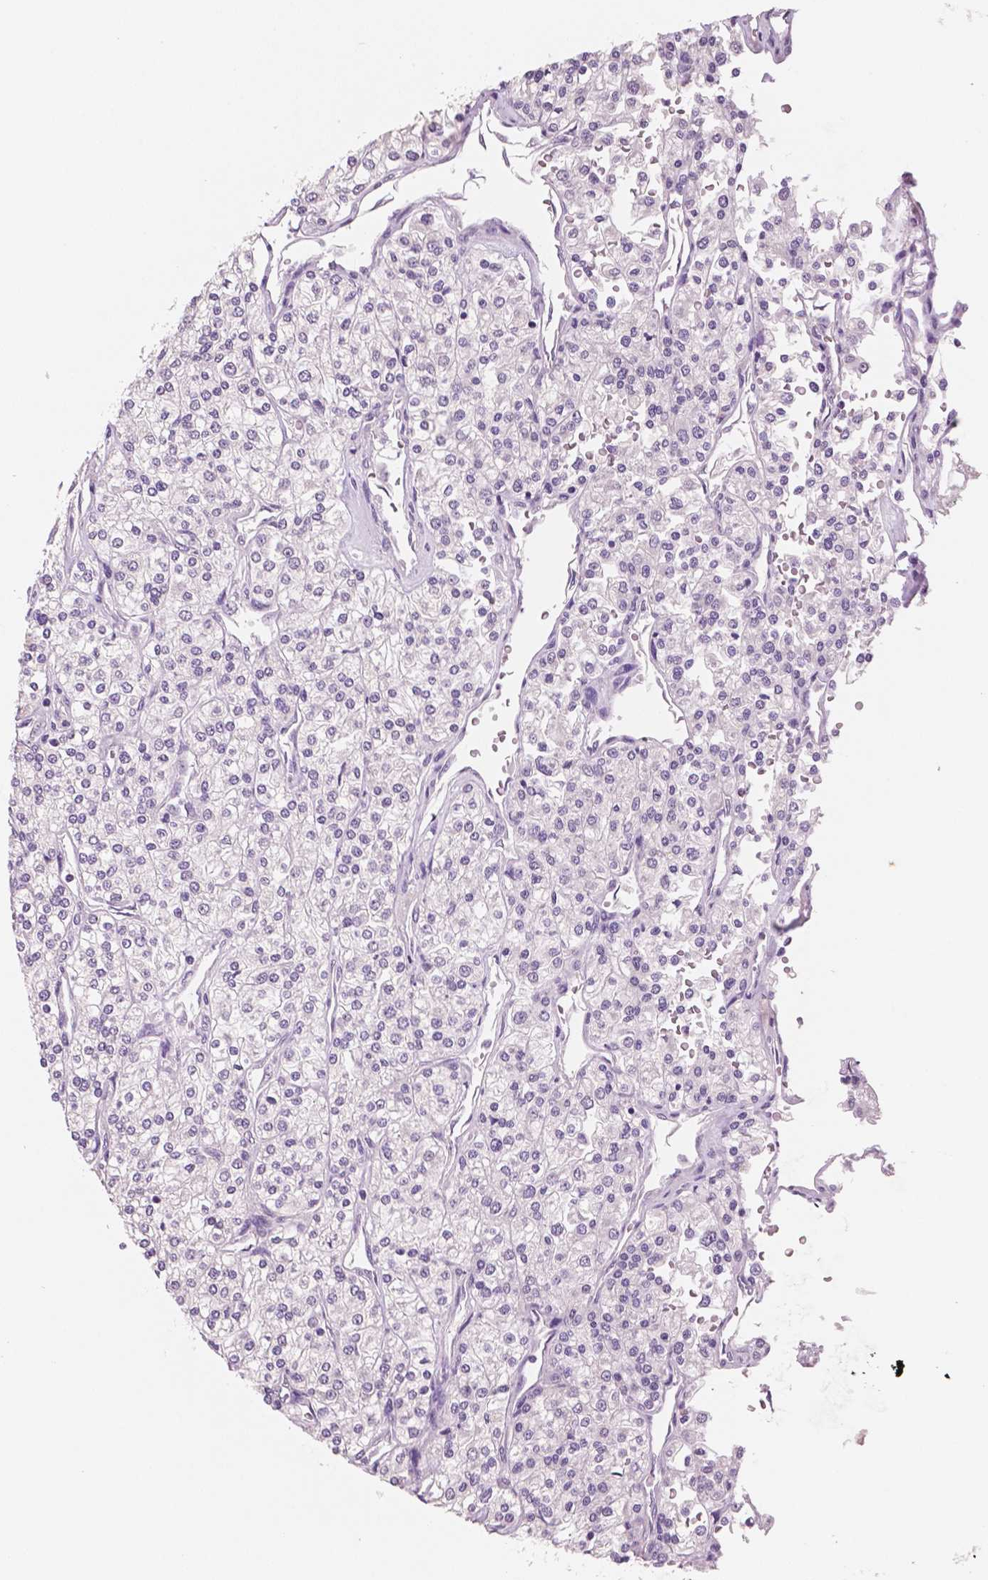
{"staining": {"intensity": "negative", "quantity": "none", "location": "none"}, "tissue": "renal cancer", "cell_type": "Tumor cells", "image_type": "cancer", "snomed": [{"axis": "morphology", "description": "Adenocarcinoma, NOS"}, {"axis": "topography", "description": "Kidney"}], "caption": "Histopathology image shows no protein staining in tumor cells of renal adenocarcinoma tissue.", "gene": "NECAB2", "patient": {"sex": "male", "age": 80}}